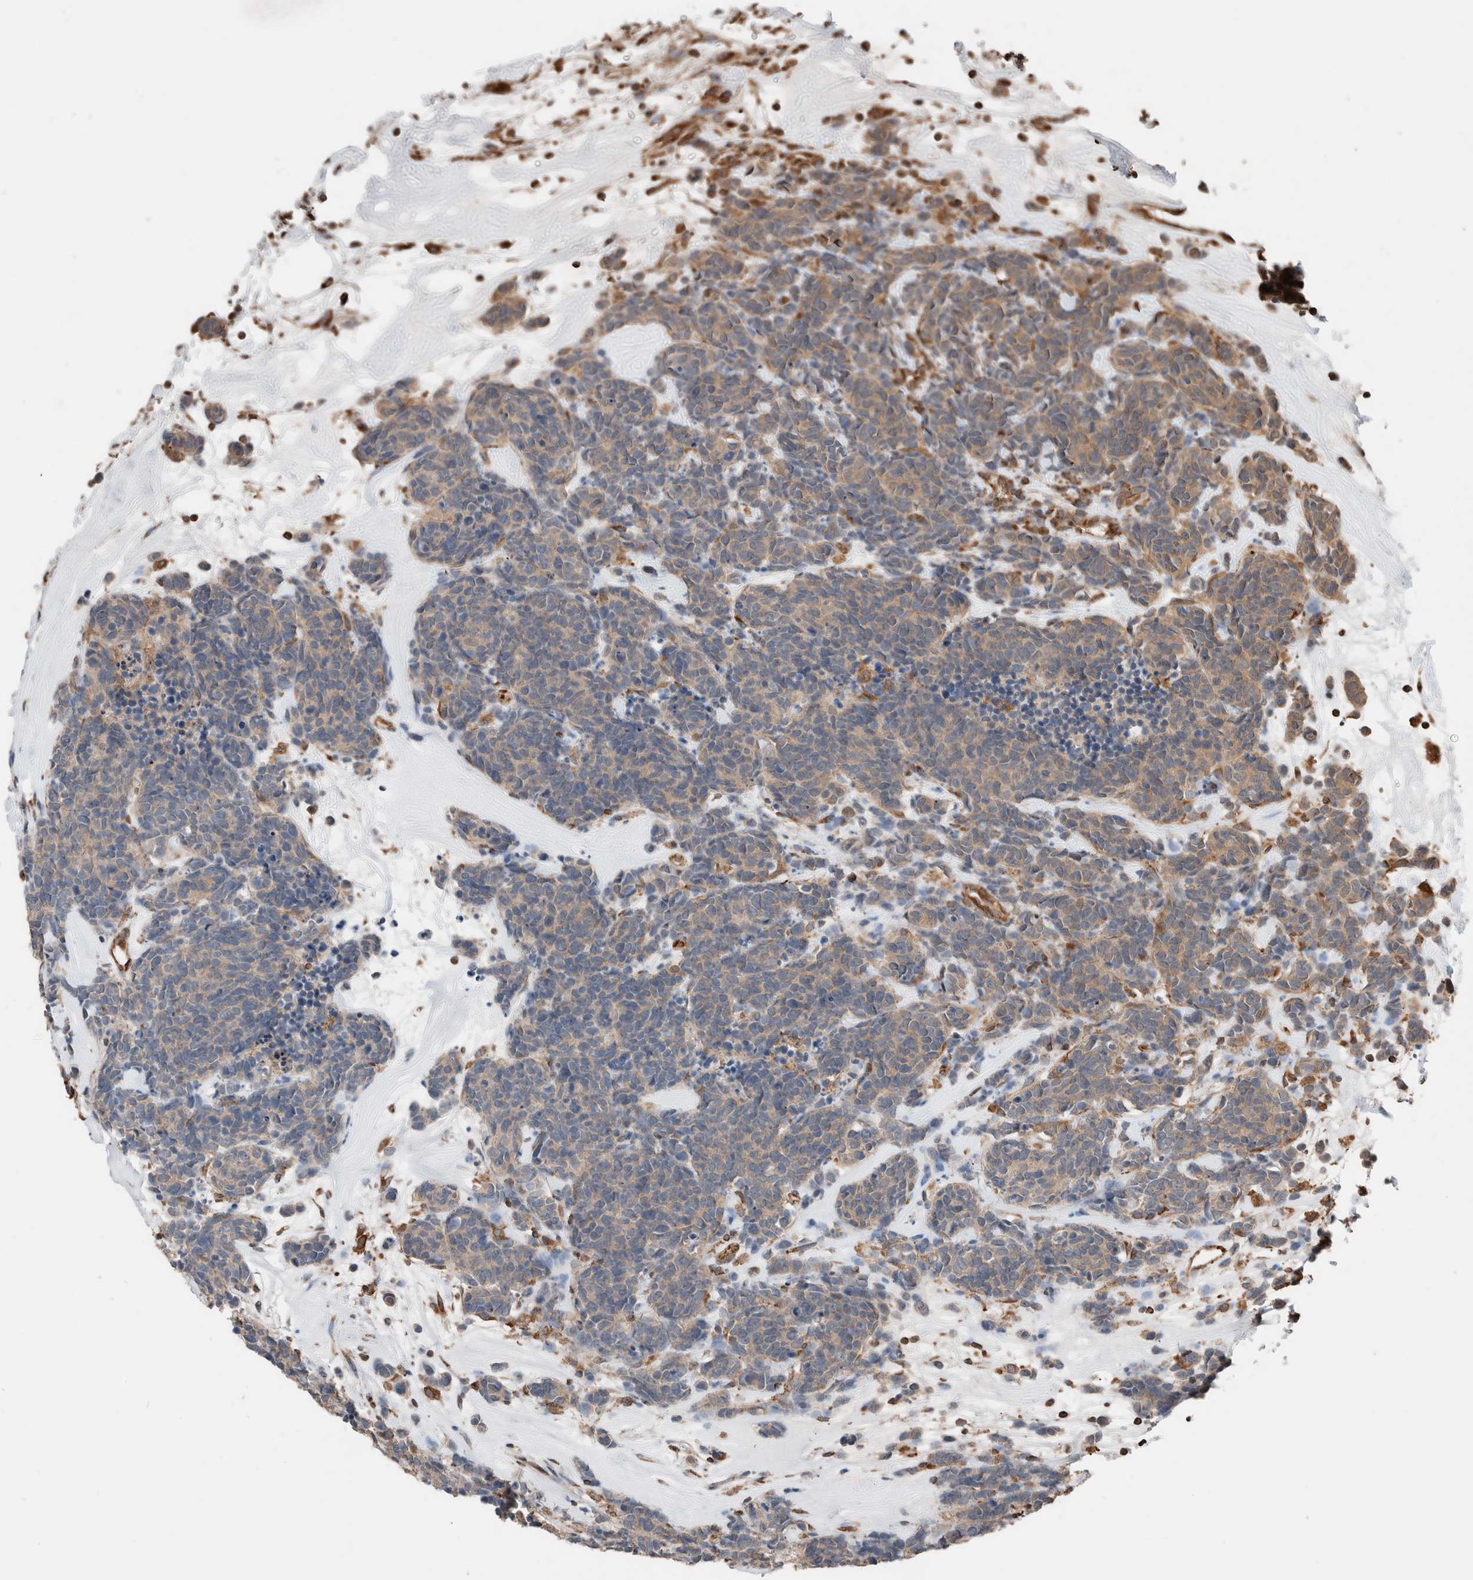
{"staining": {"intensity": "weak", "quantity": "25%-75%", "location": "cytoplasmic/membranous"}, "tissue": "carcinoid", "cell_type": "Tumor cells", "image_type": "cancer", "snomed": [{"axis": "morphology", "description": "Carcinoma, NOS"}, {"axis": "morphology", "description": "Carcinoid, malignant, NOS"}, {"axis": "topography", "description": "Urinary bladder"}], "caption": "A histopathology image of human carcinoid stained for a protein demonstrates weak cytoplasmic/membranous brown staining in tumor cells.", "gene": "ERAP2", "patient": {"sex": "male", "age": 57}}